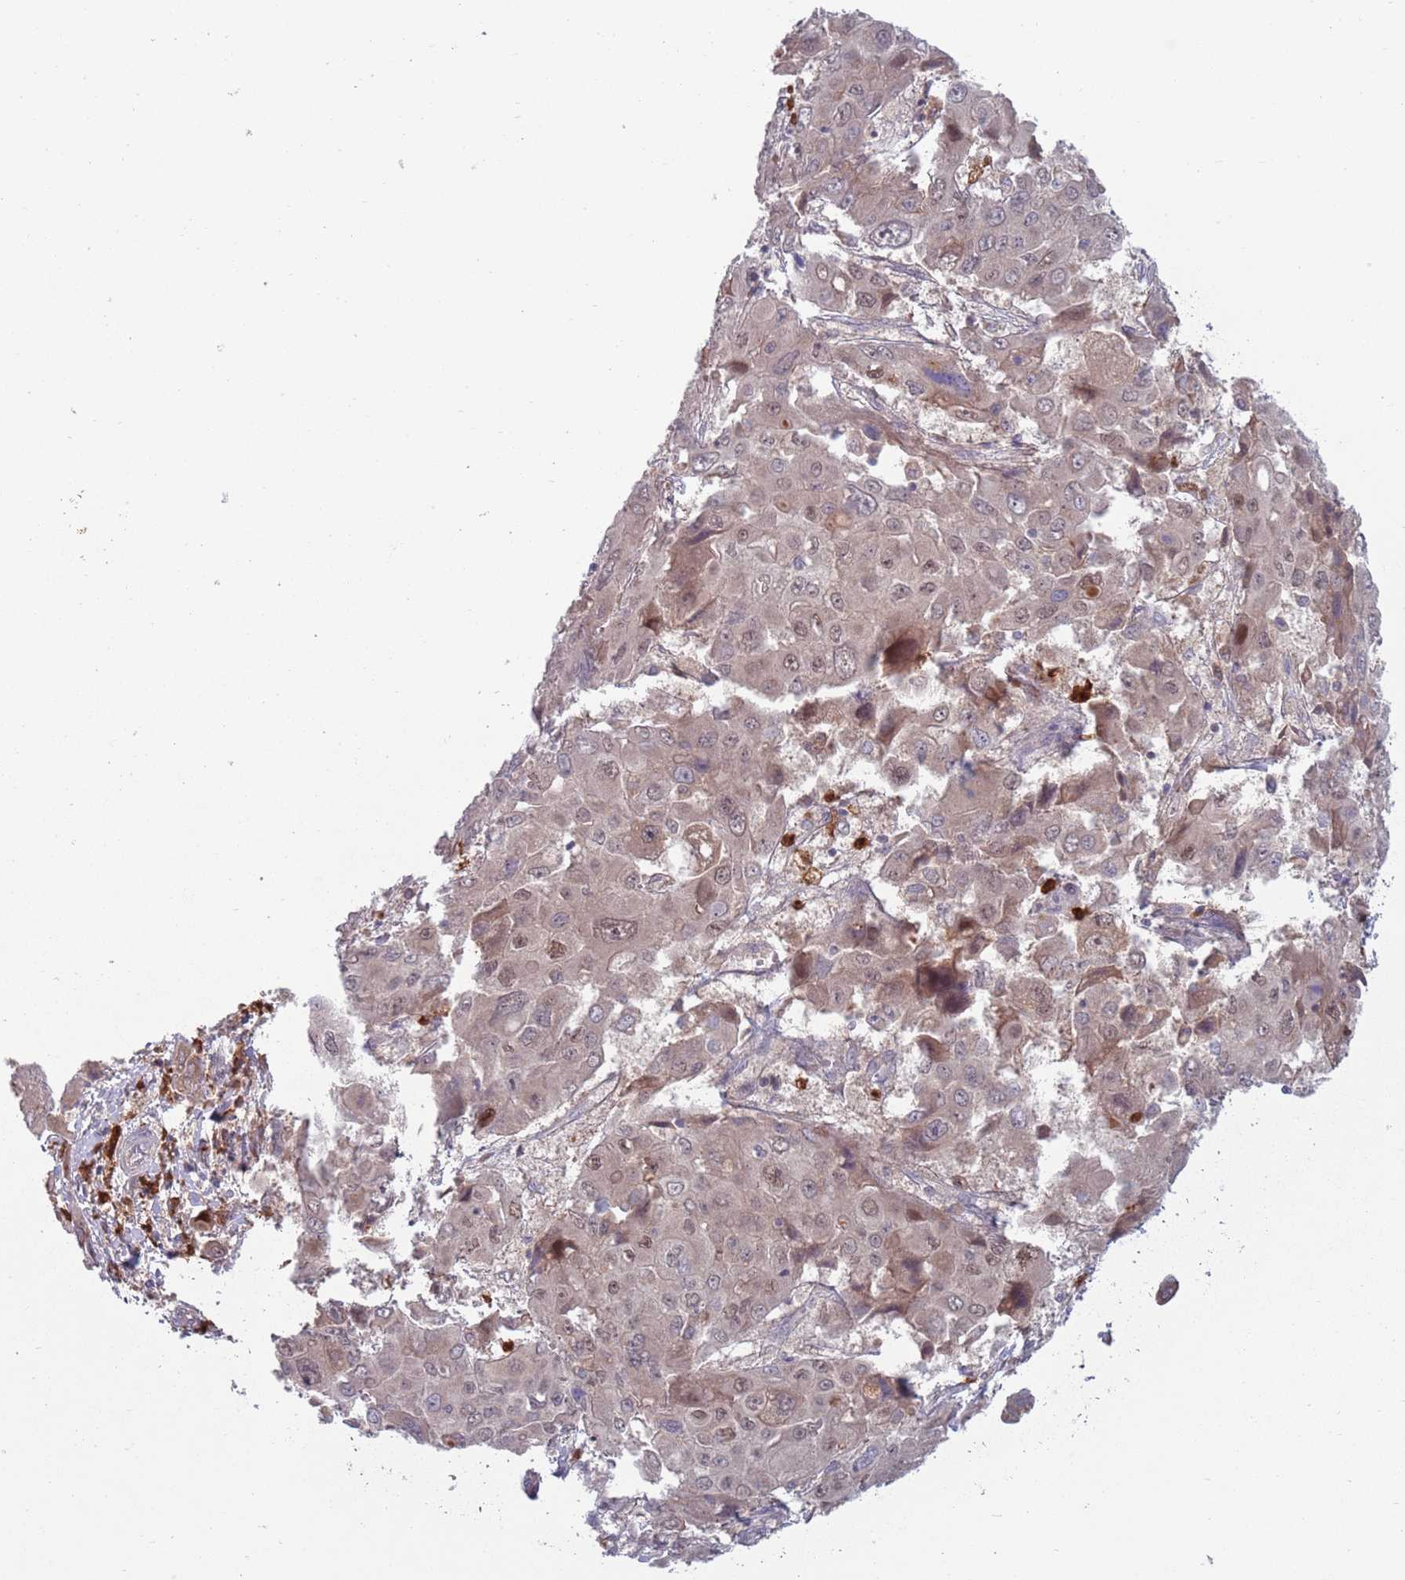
{"staining": {"intensity": "weak", "quantity": "25%-75%", "location": "cytoplasmic/membranous,nuclear"}, "tissue": "liver cancer", "cell_type": "Tumor cells", "image_type": "cancer", "snomed": [{"axis": "morphology", "description": "Cholangiocarcinoma"}, {"axis": "topography", "description": "Liver"}], "caption": "High-power microscopy captured an immunohistochemistry (IHC) photomicrograph of liver cancer (cholangiocarcinoma), revealing weak cytoplasmic/membranous and nuclear expression in about 25%-75% of tumor cells. (Brightfield microscopy of DAB IHC at high magnification).", "gene": "TYW1", "patient": {"sex": "male", "age": 67}}